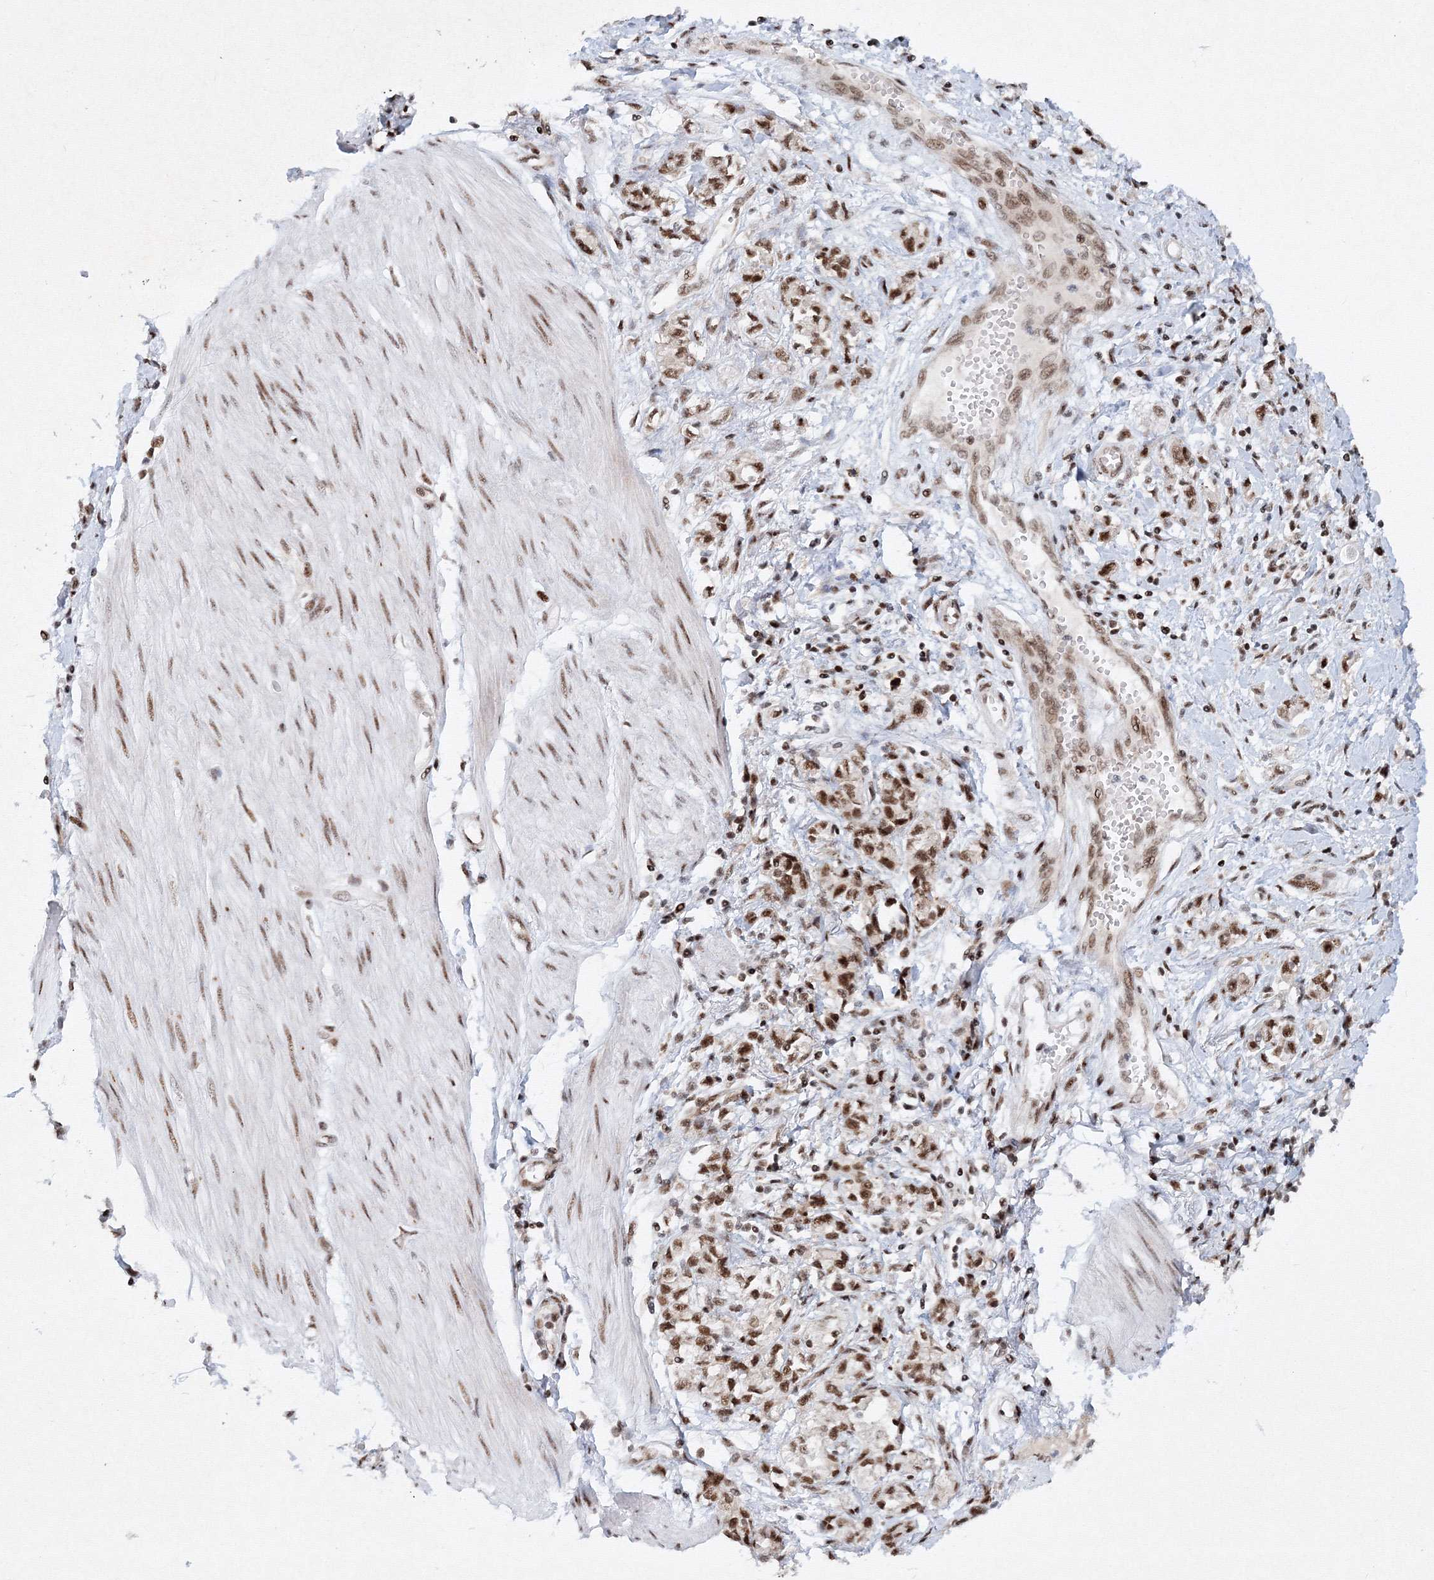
{"staining": {"intensity": "moderate", "quantity": ">75%", "location": "nuclear"}, "tissue": "stomach cancer", "cell_type": "Tumor cells", "image_type": "cancer", "snomed": [{"axis": "morphology", "description": "Adenocarcinoma, NOS"}, {"axis": "topography", "description": "Stomach"}], "caption": "This image reveals stomach adenocarcinoma stained with IHC to label a protein in brown. The nuclear of tumor cells show moderate positivity for the protein. Nuclei are counter-stained blue.", "gene": "SNRPC", "patient": {"sex": "female", "age": 76}}